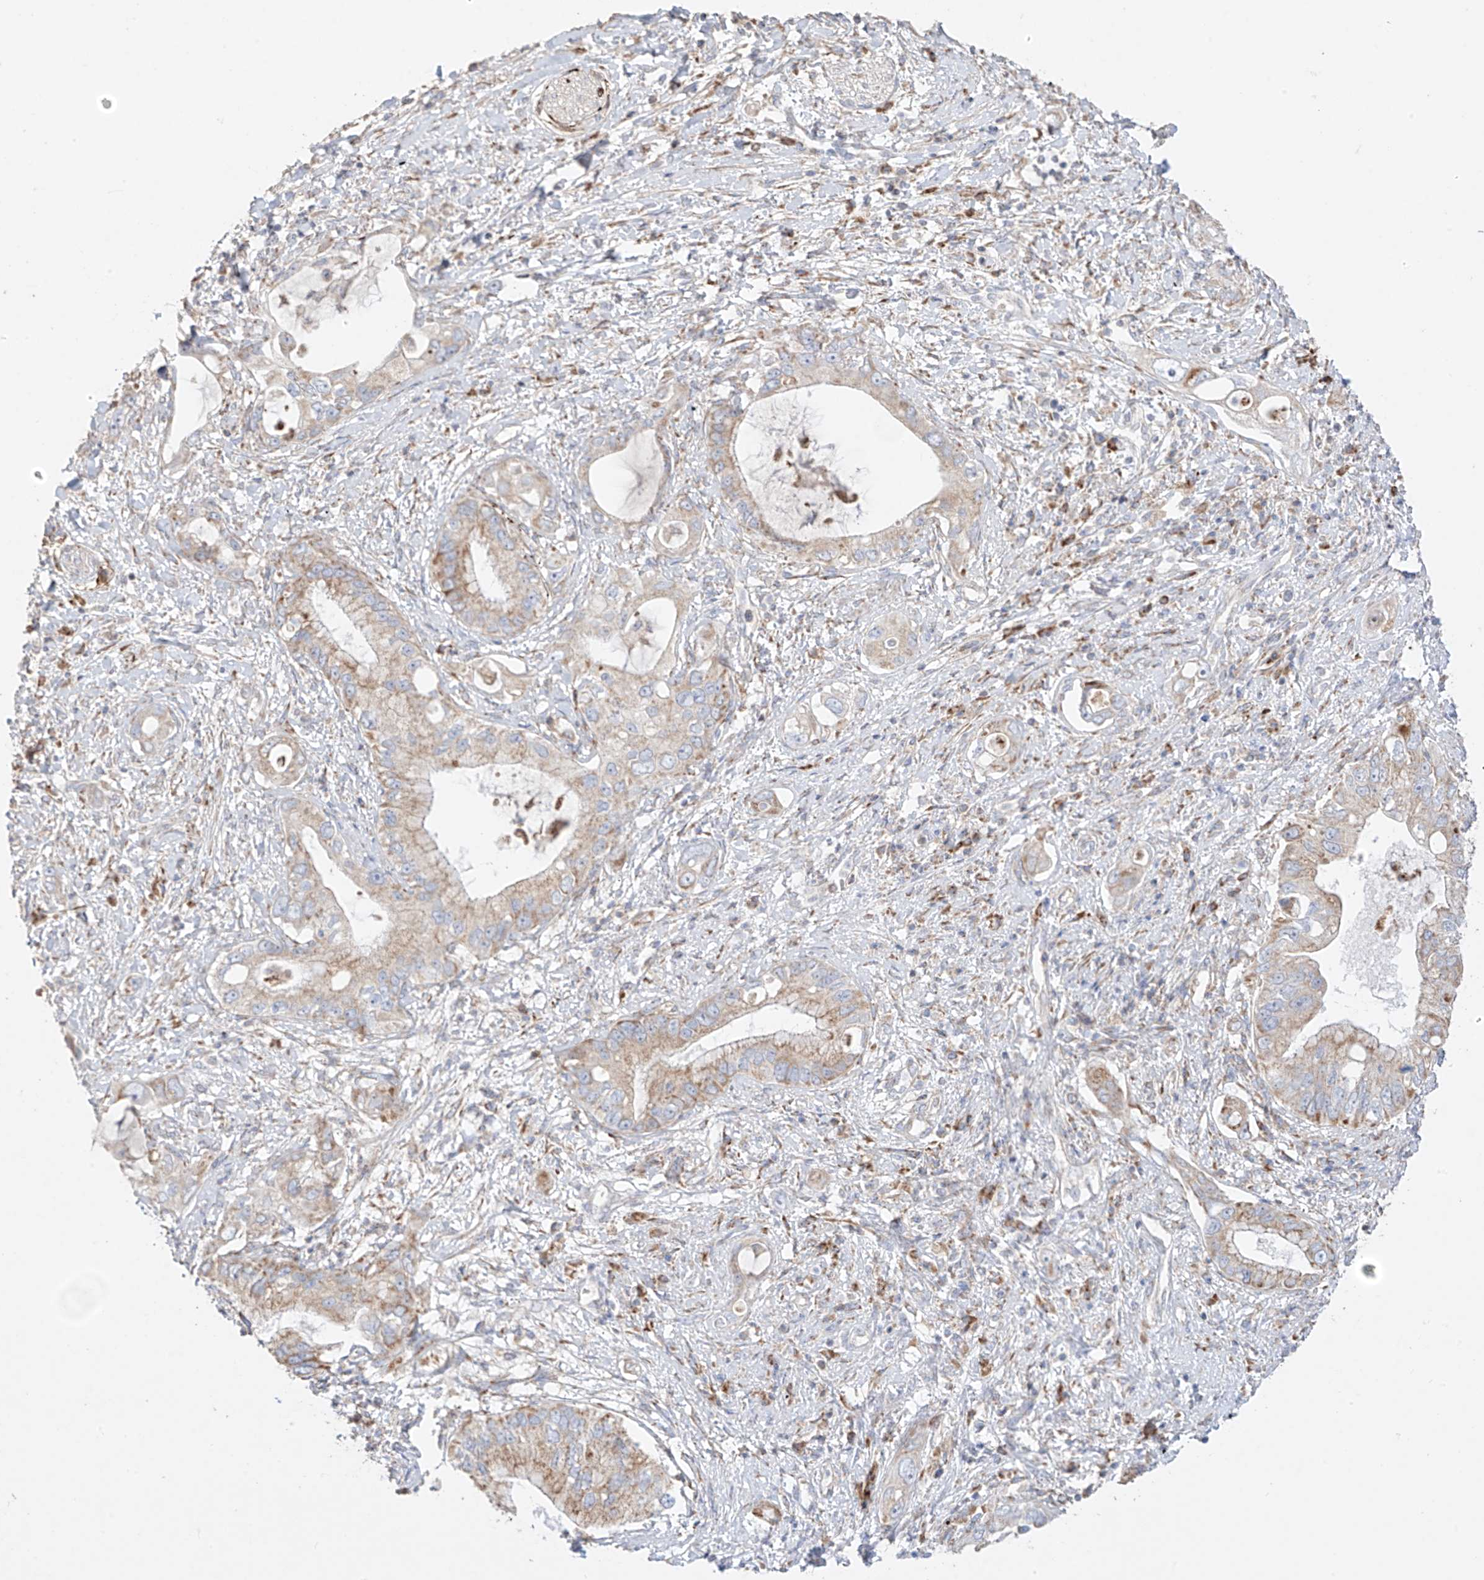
{"staining": {"intensity": "moderate", "quantity": "25%-75%", "location": "cytoplasmic/membranous"}, "tissue": "pancreatic cancer", "cell_type": "Tumor cells", "image_type": "cancer", "snomed": [{"axis": "morphology", "description": "Inflammation, NOS"}, {"axis": "morphology", "description": "Adenocarcinoma, NOS"}, {"axis": "topography", "description": "Pancreas"}], "caption": "Immunohistochemistry (IHC) of human pancreatic cancer demonstrates medium levels of moderate cytoplasmic/membranous positivity in approximately 25%-75% of tumor cells.", "gene": "COLGALT2", "patient": {"sex": "female", "age": 56}}